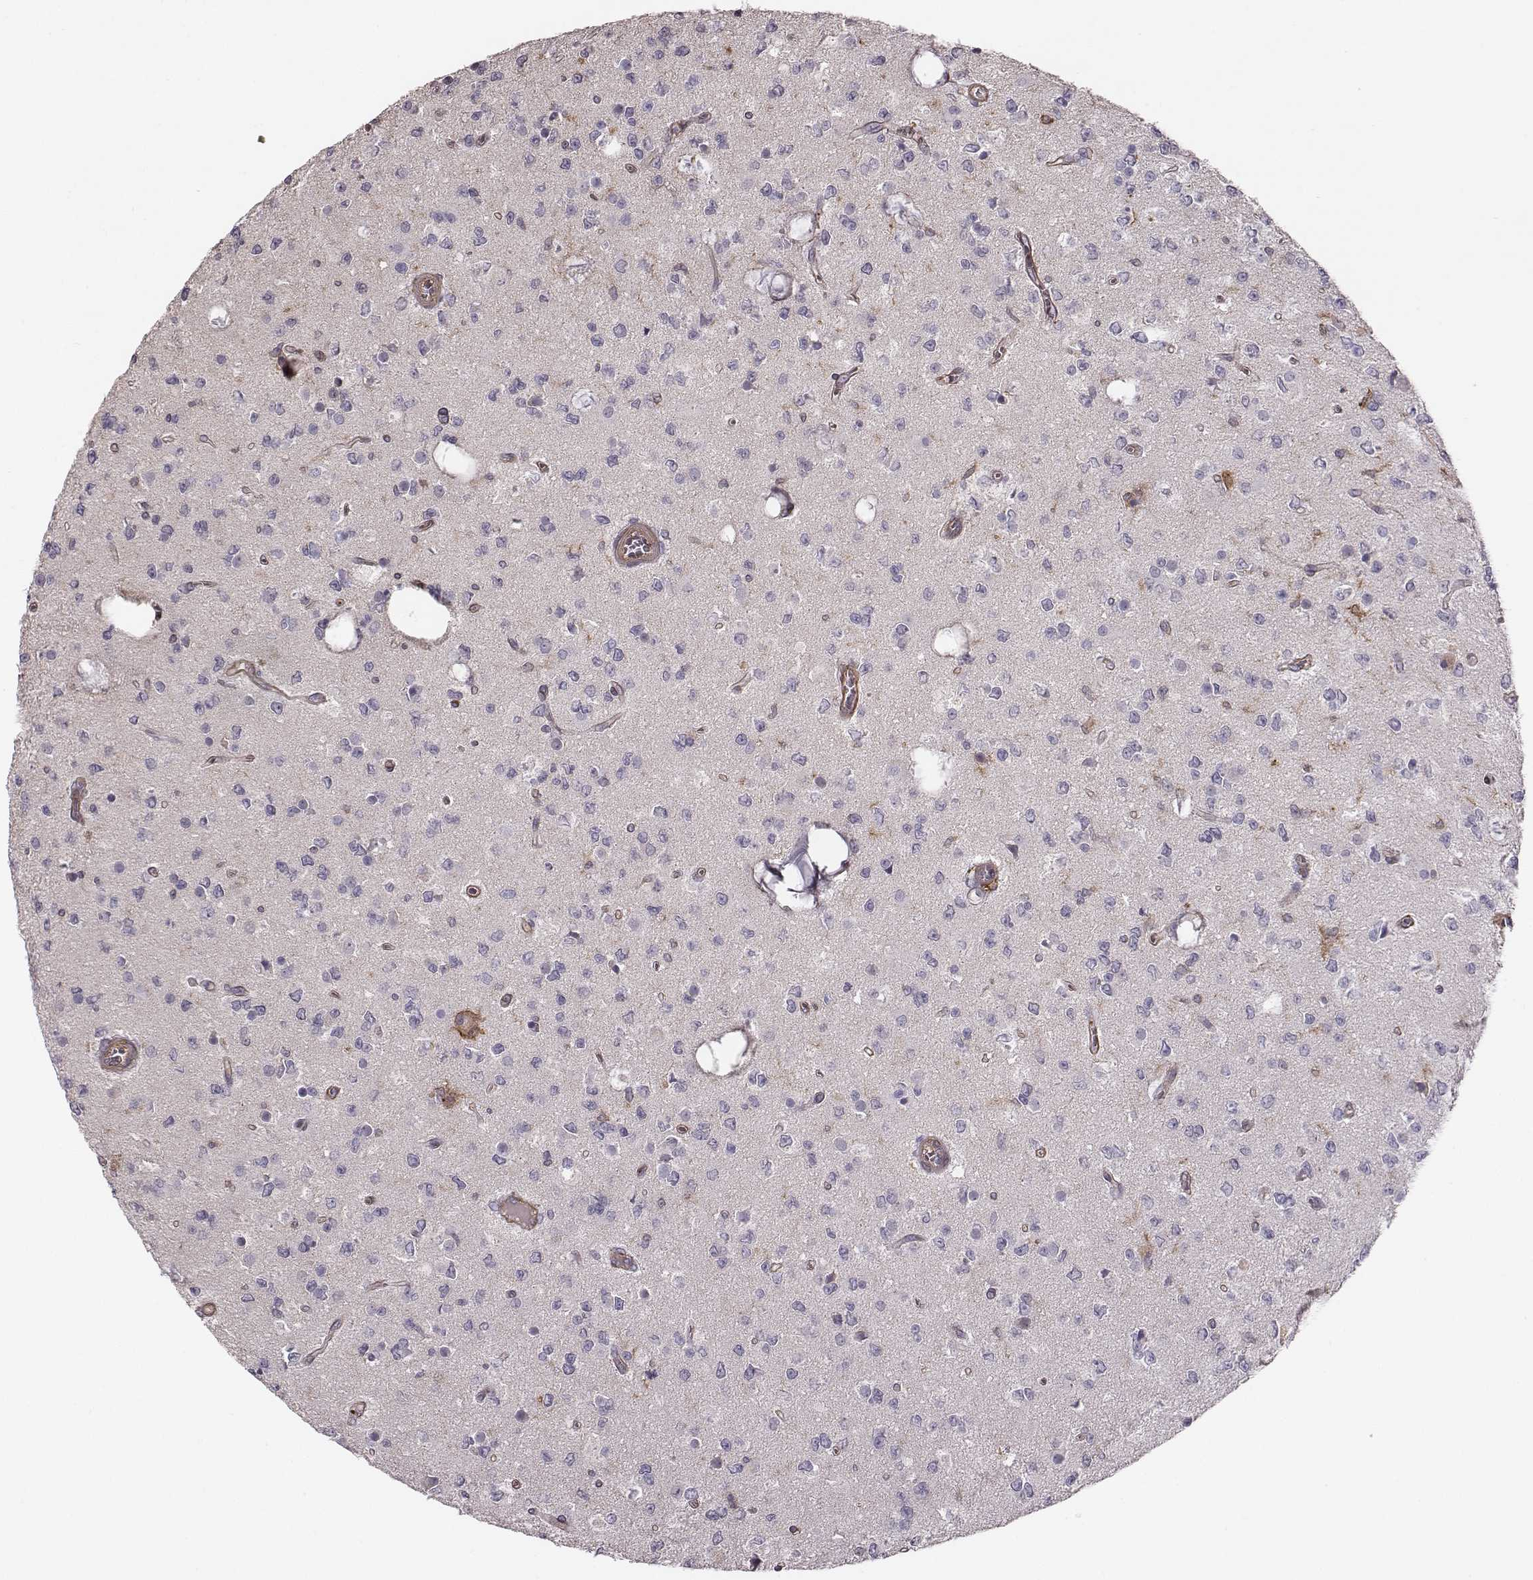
{"staining": {"intensity": "negative", "quantity": "none", "location": "none"}, "tissue": "glioma", "cell_type": "Tumor cells", "image_type": "cancer", "snomed": [{"axis": "morphology", "description": "Glioma, malignant, Low grade"}, {"axis": "topography", "description": "Brain"}], "caption": "This is an IHC histopathology image of malignant glioma (low-grade). There is no expression in tumor cells.", "gene": "ZYX", "patient": {"sex": "female", "age": 45}}